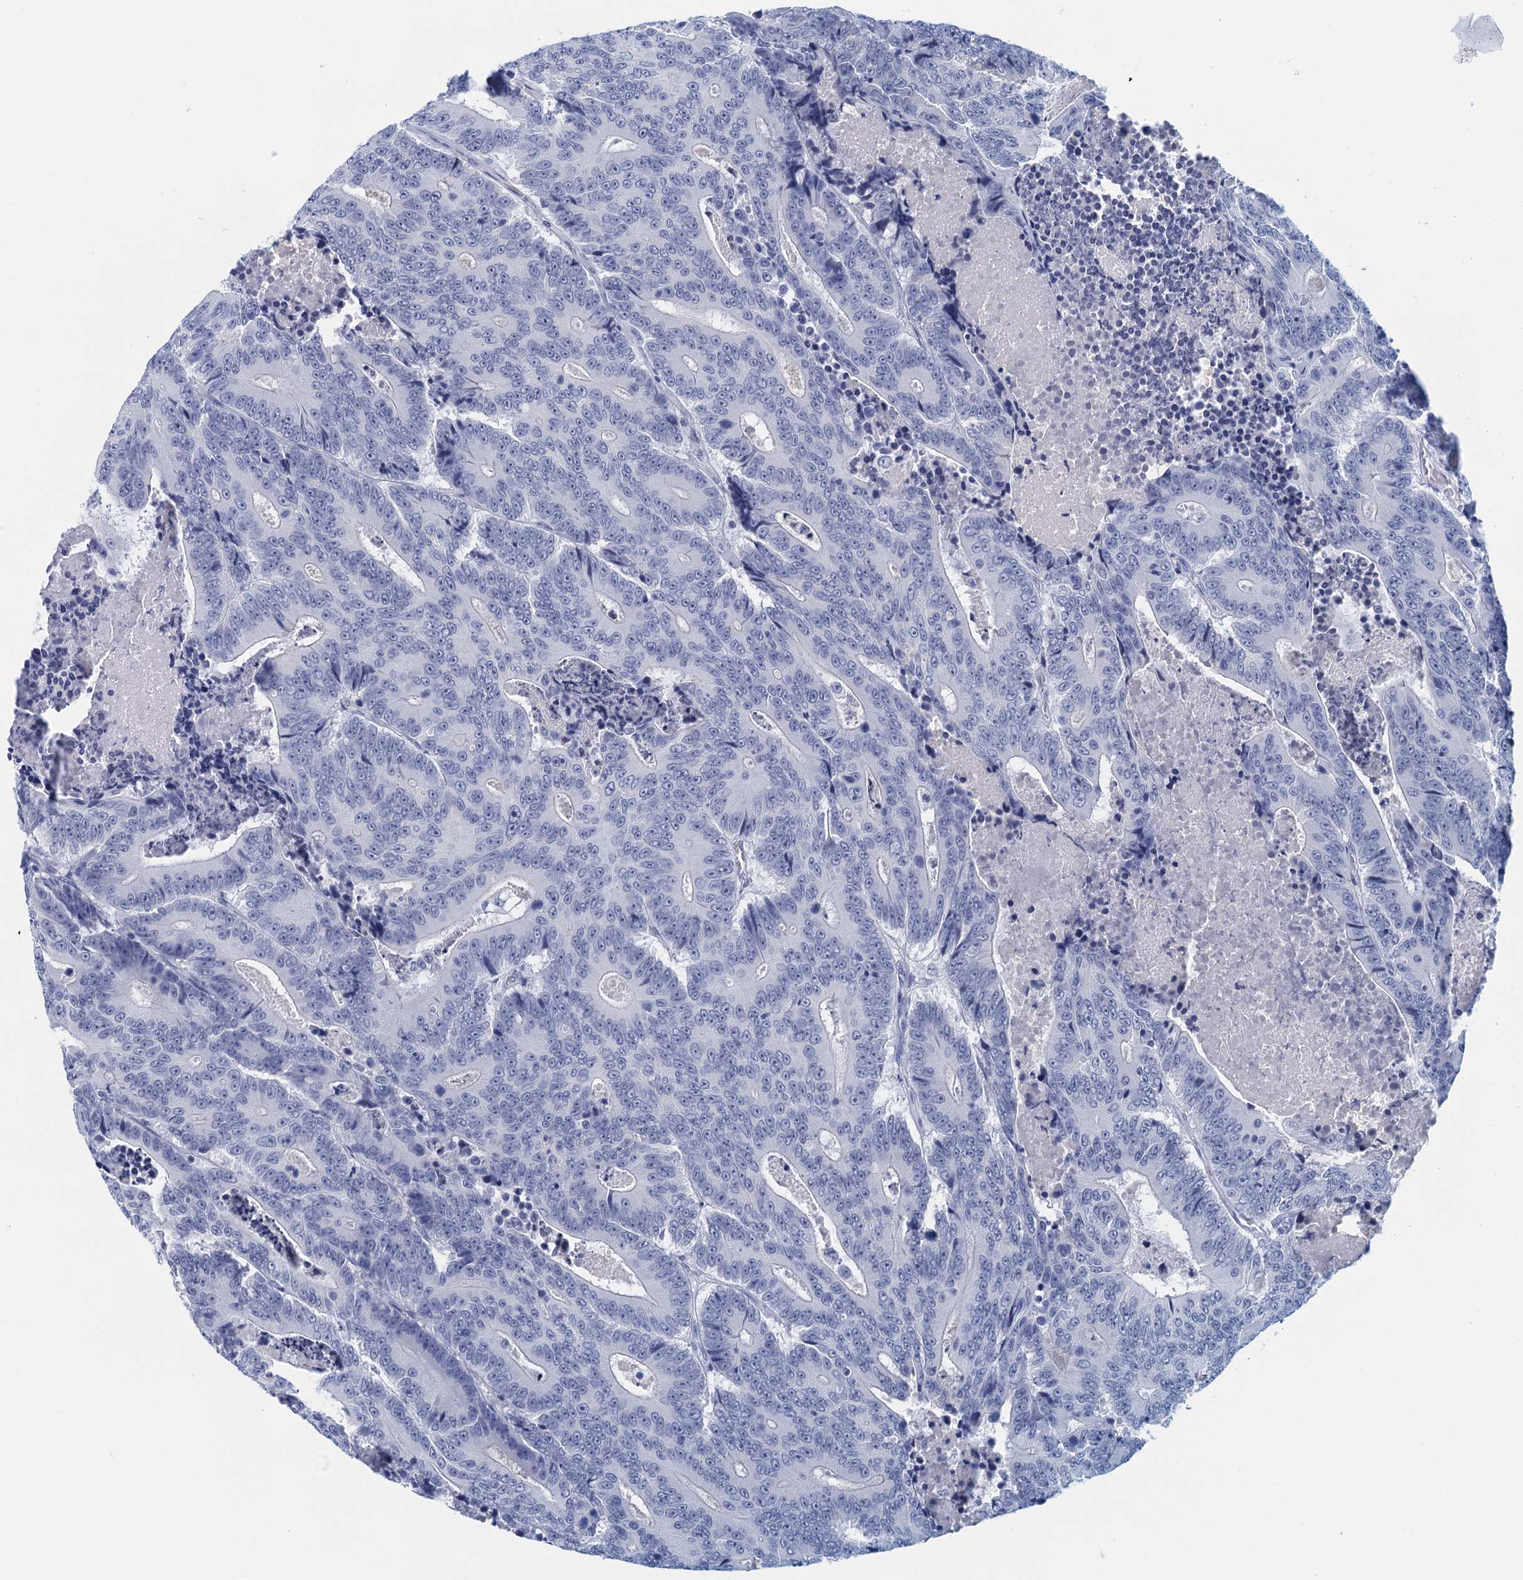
{"staining": {"intensity": "negative", "quantity": "none", "location": "none"}, "tissue": "colorectal cancer", "cell_type": "Tumor cells", "image_type": "cancer", "snomed": [{"axis": "morphology", "description": "Adenocarcinoma, NOS"}, {"axis": "topography", "description": "Colon"}], "caption": "The immunohistochemistry (IHC) micrograph has no significant staining in tumor cells of colorectal adenocarcinoma tissue.", "gene": "CYP51A1", "patient": {"sex": "male", "age": 83}}